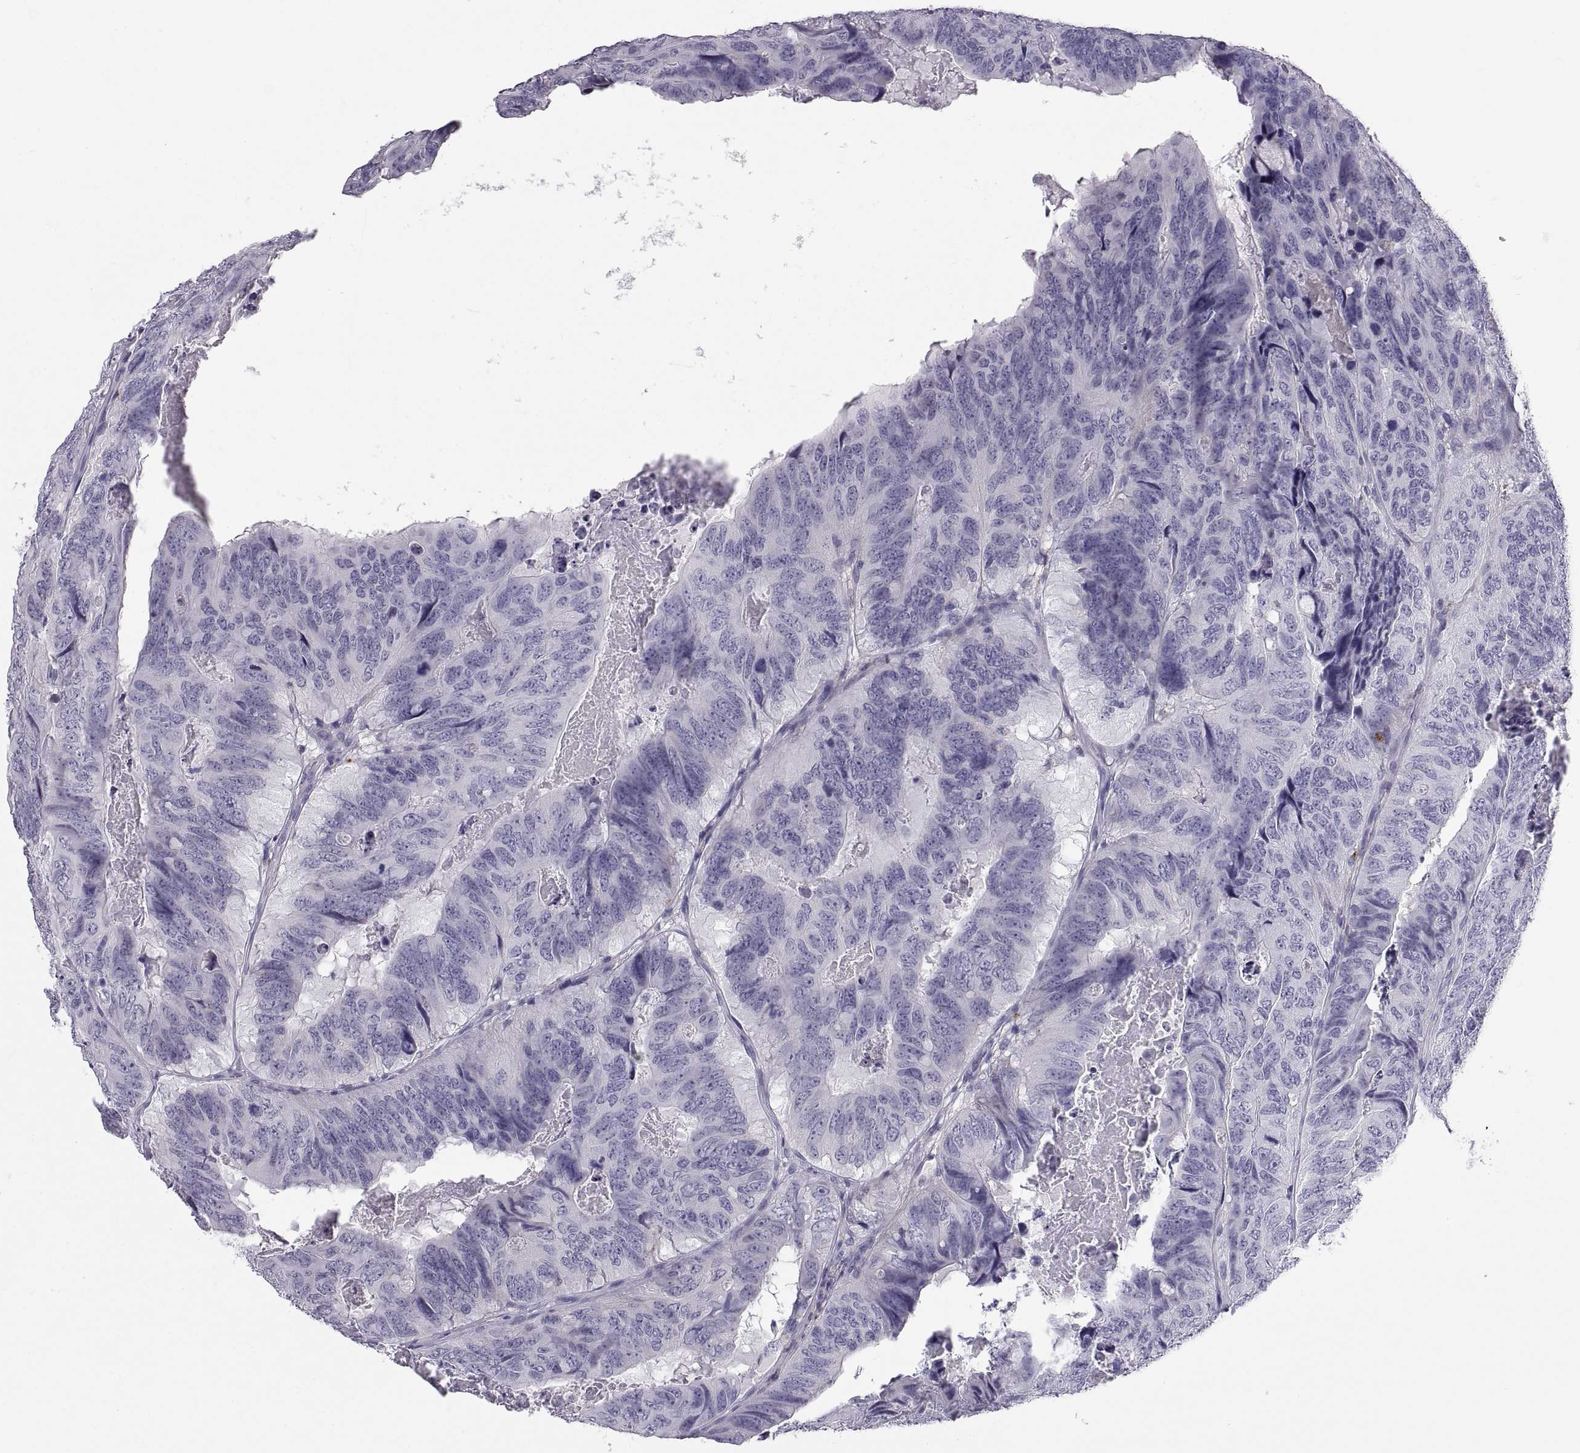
{"staining": {"intensity": "negative", "quantity": "none", "location": "none"}, "tissue": "colorectal cancer", "cell_type": "Tumor cells", "image_type": "cancer", "snomed": [{"axis": "morphology", "description": "Adenocarcinoma, NOS"}, {"axis": "topography", "description": "Colon"}], "caption": "There is no significant expression in tumor cells of colorectal cancer (adenocarcinoma).", "gene": "RGS19", "patient": {"sex": "male", "age": 79}}